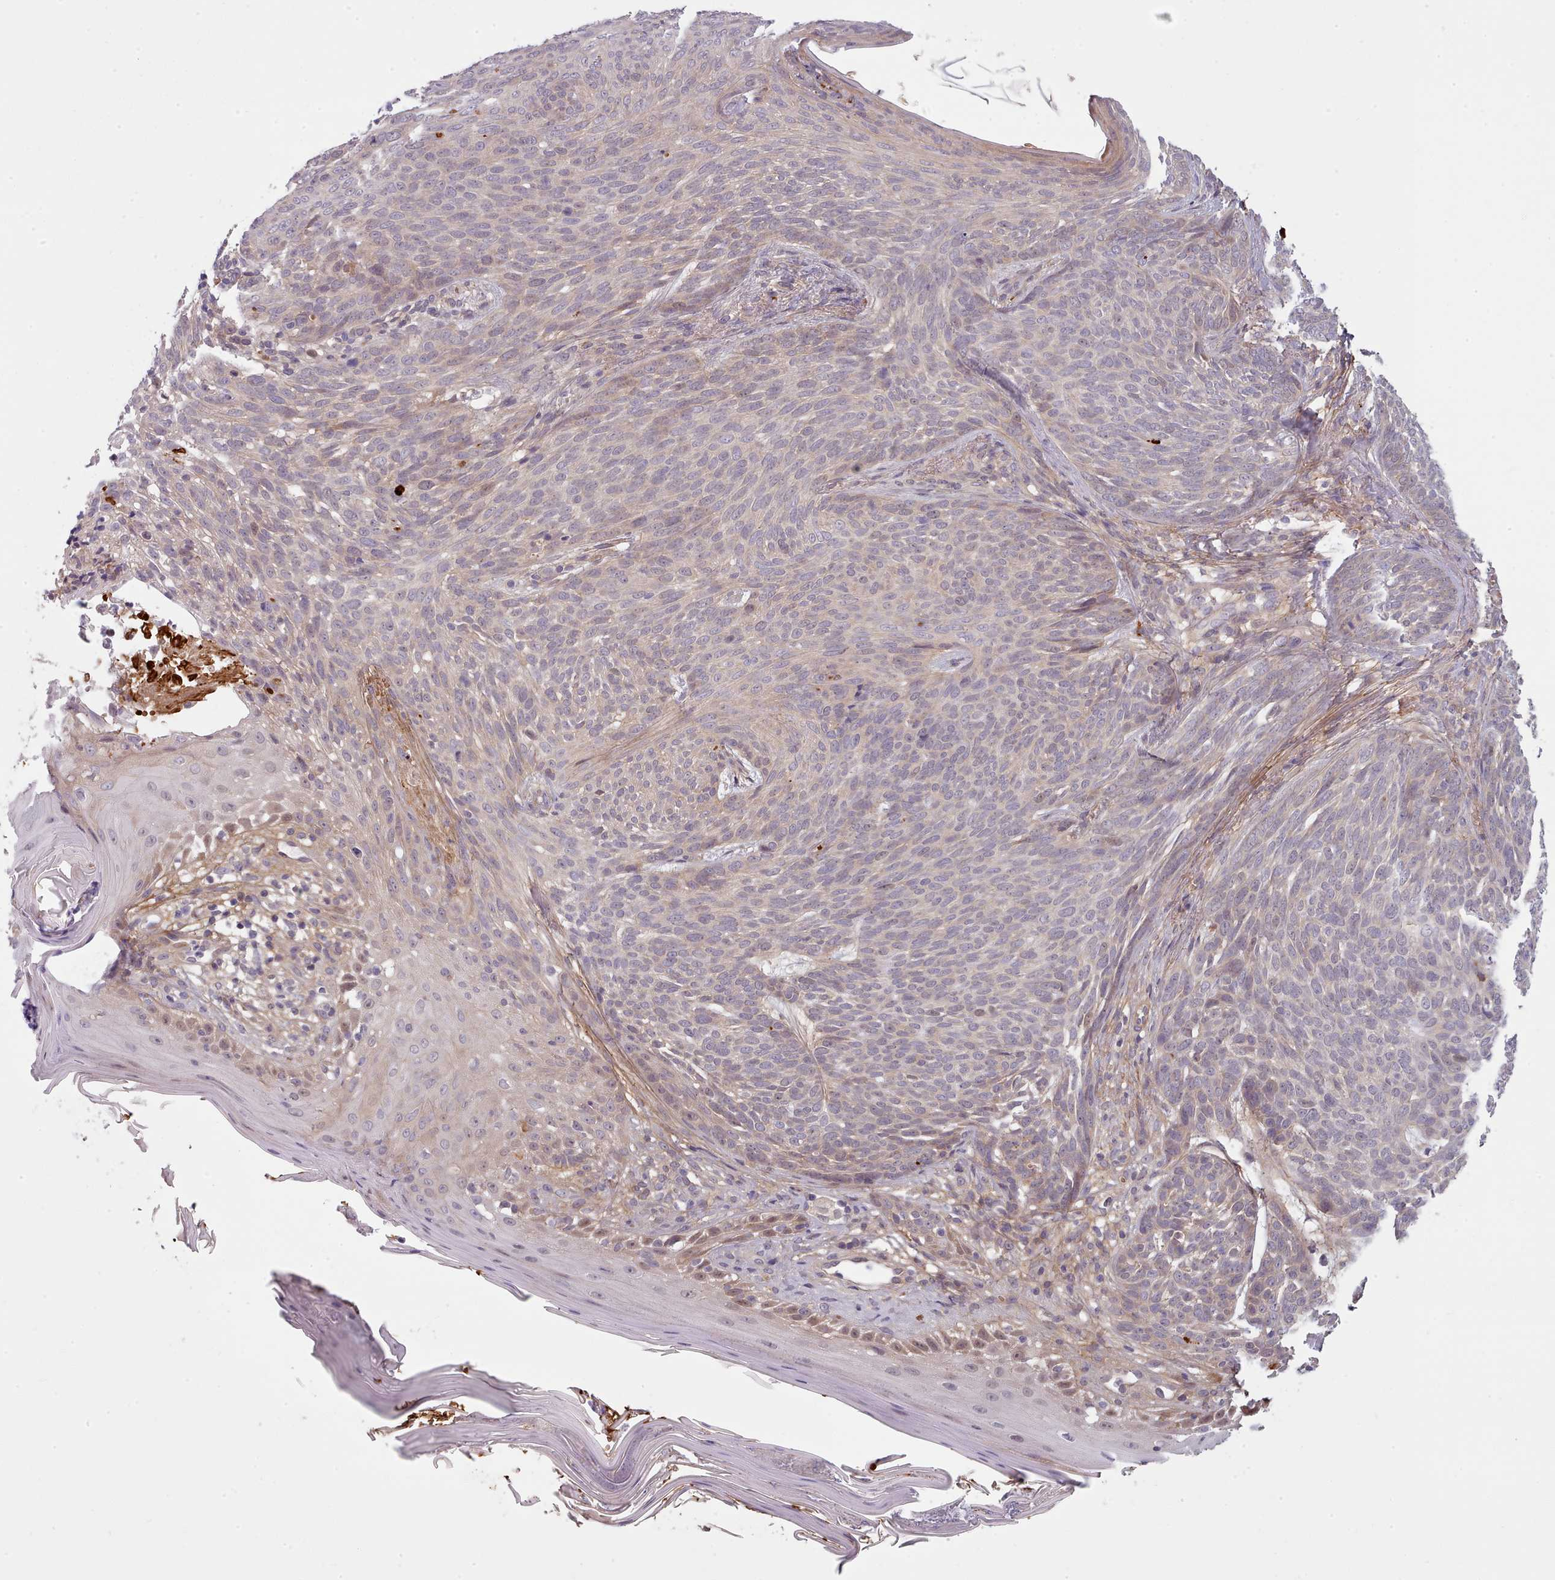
{"staining": {"intensity": "weak", "quantity": "<25%", "location": "cytoplasmic/membranous"}, "tissue": "skin cancer", "cell_type": "Tumor cells", "image_type": "cancer", "snomed": [{"axis": "morphology", "description": "Basal cell carcinoma"}, {"axis": "topography", "description": "Skin"}], "caption": "This is an immunohistochemistry image of human basal cell carcinoma (skin). There is no staining in tumor cells.", "gene": "CLNS1A", "patient": {"sex": "female", "age": 86}}